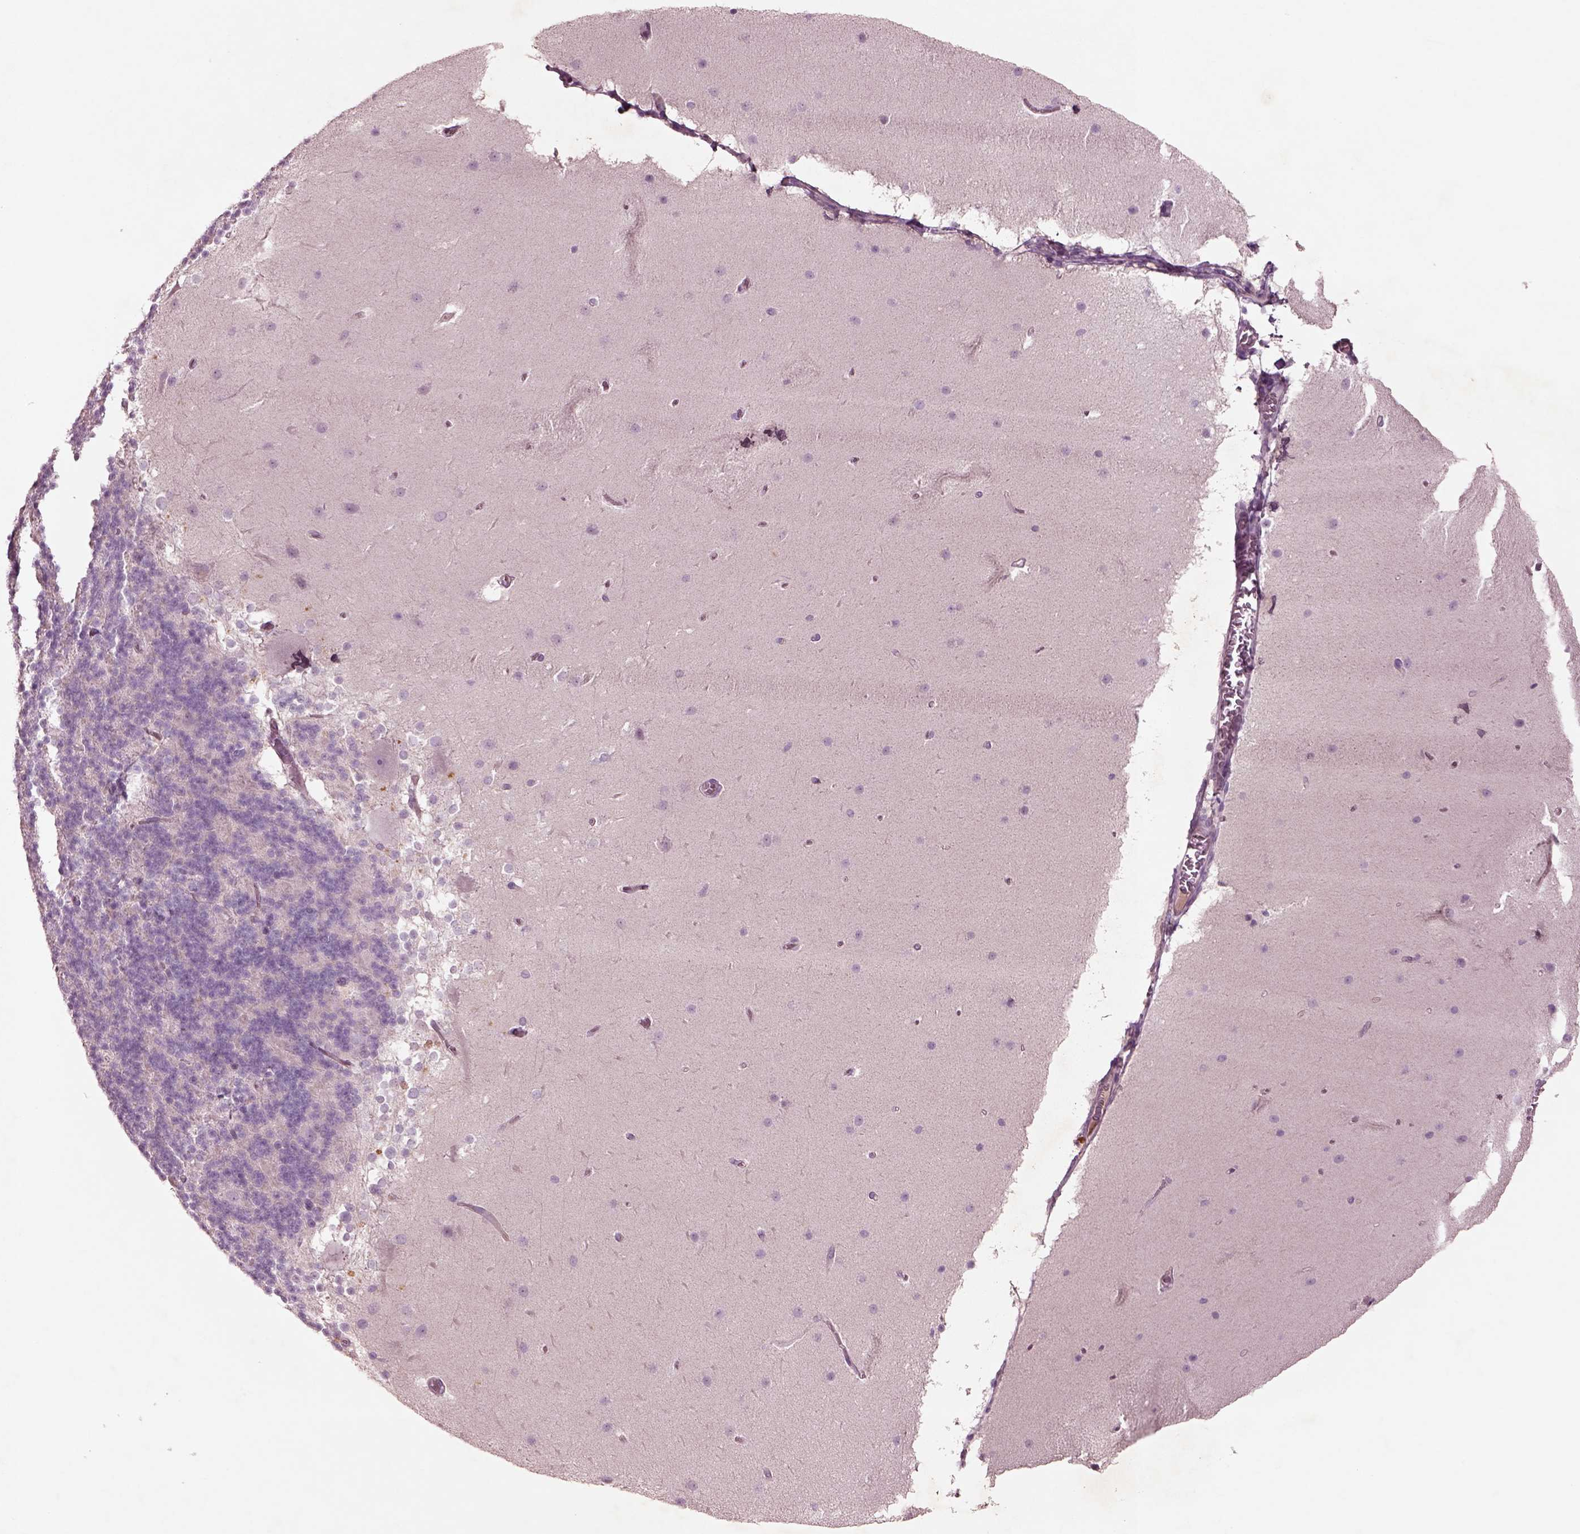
{"staining": {"intensity": "negative", "quantity": "none", "location": "none"}, "tissue": "cerebellum", "cell_type": "Cells in granular layer", "image_type": "normal", "snomed": [{"axis": "morphology", "description": "Normal tissue, NOS"}, {"axis": "topography", "description": "Cerebellum"}], "caption": "This is an immunohistochemistry (IHC) photomicrograph of normal human cerebellum. There is no expression in cells in granular layer.", "gene": "DUOXA2", "patient": {"sex": "female", "age": 19}}